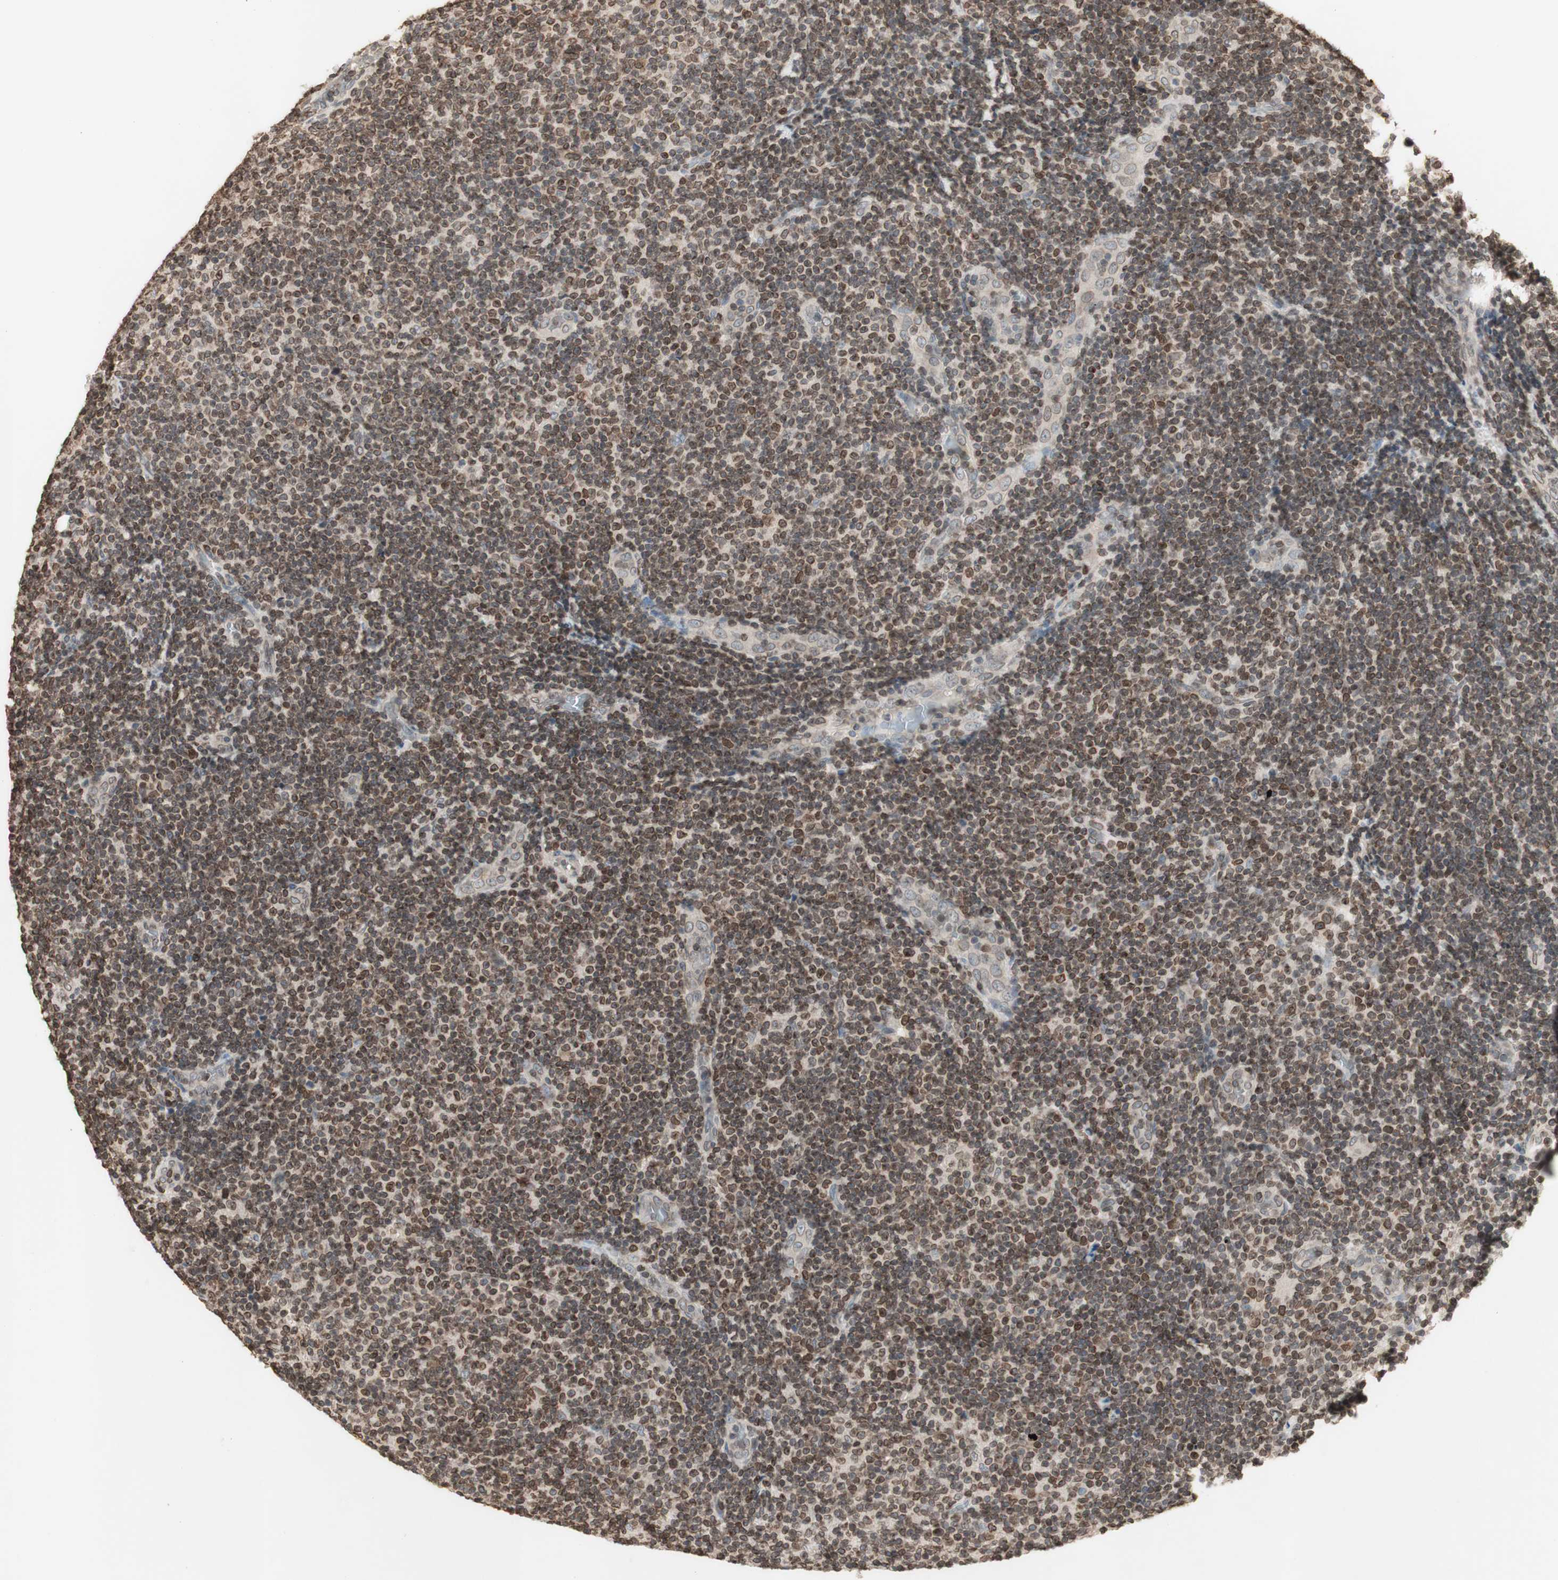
{"staining": {"intensity": "moderate", "quantity": "25%-75%", "location": "cytoplasmic/membranous,nuclear"}, "tissue": "lymphoma", "cell_type": "Tumor cells", "image_type": "cancer", "snomed": [{"axis": "morphology", "description": "Malignant lymphoma, non-Hodgkin's type, Low grade"}, {"axis": "topography", "description": "Lymph node"}], "caption": "Lymphoma stained with a protein marker shows moderate staining in tumor cells.", "gene": "TMPO", "patient": {"sex": "male", "age": 83}}